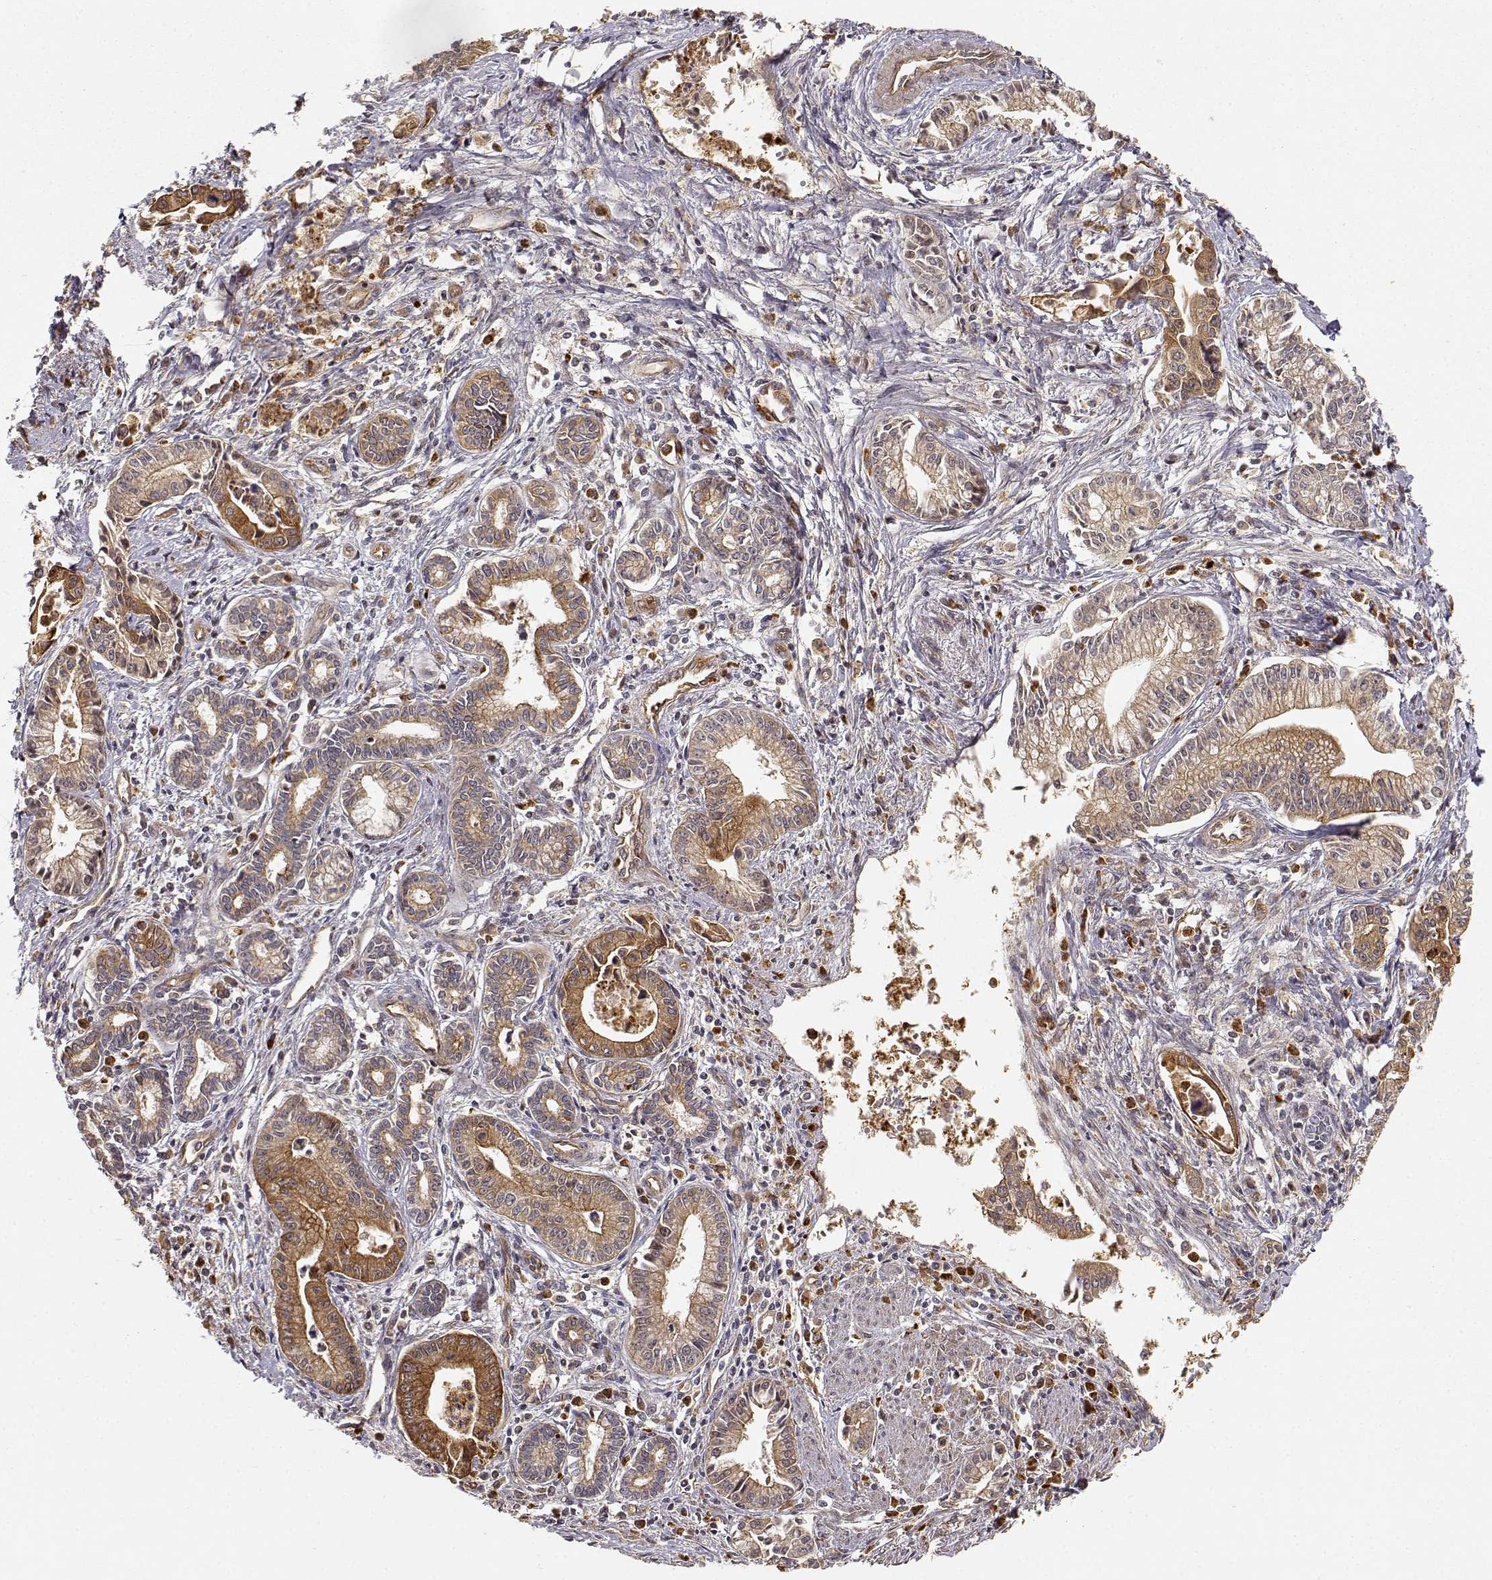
{"staining": {"intensity": "moderate", "quantity": ">75%", "location": "cytoplasmic/membranous"}, "tissue": "pancreatic cancer", "cell_type": "Tumor cells", "image_type": "cancer", "snomed": [{"axis": "morphology", "description": "Adenocarcinoma, NOS"}, {"axis": "topography", "description": "Pancreas"}], "caption": "Pancreatic adenocarcinoma stained for a protein displays moderate cytoplasmic/membranous positivity in tumor cells.", "gene": "CDK5RAP2", "patient": {"sex": "female", "age": 65}}